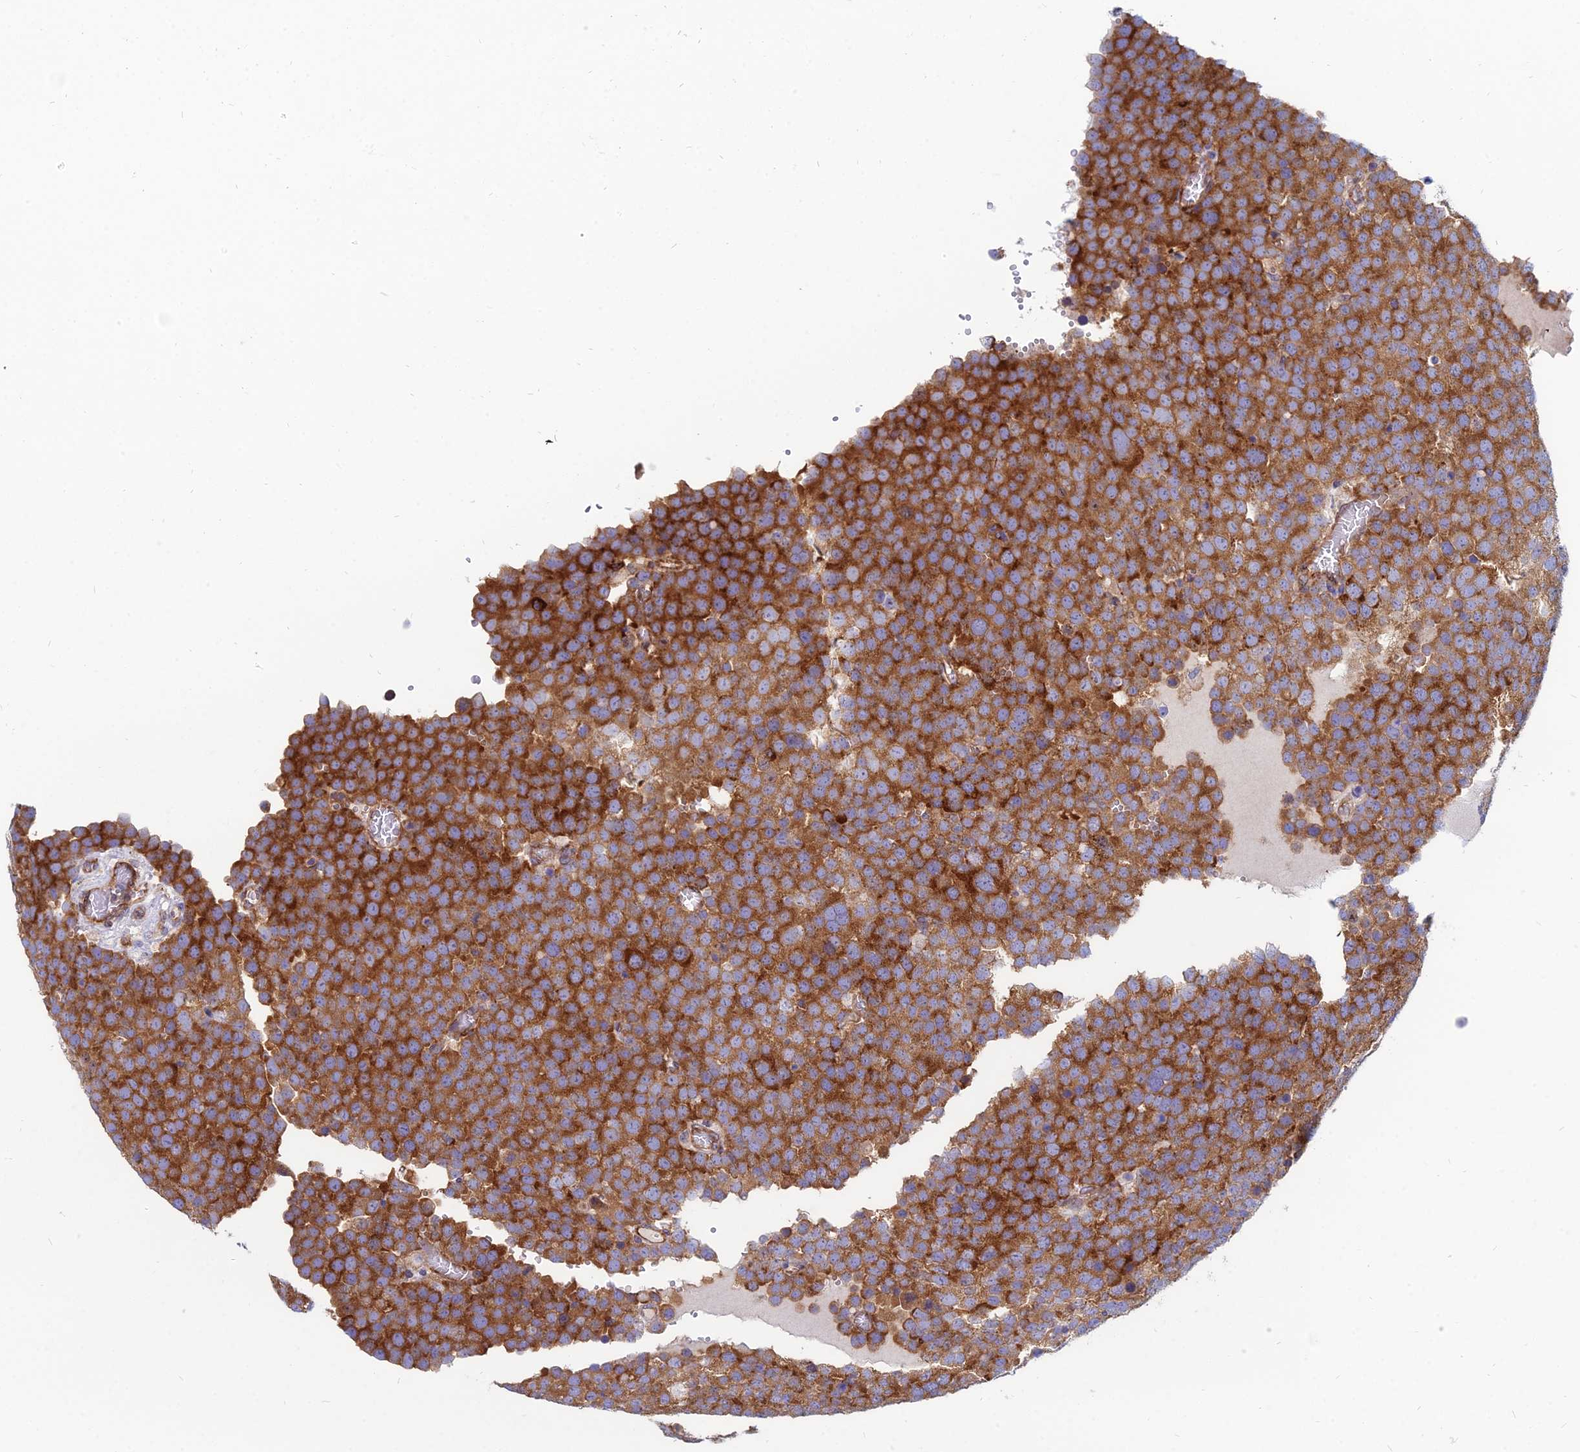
{"staining": {"intensity": "strong", "quantity": ">75%", "location": "cytoplasmic/membranous"}, "tissue": "testis cancer", "cell_type": "Tumor cells", "image_type": "cancer", "snomed": [{"axis": "morphology", "description": "Normal tissue, NOS"}, {"axis": "morphology", "description": "Seminoma, NOS"}, {"axis": "topography", "description": "Testis"}], "caption": "A micrograph of human testis cancer stained for a protein displays strong cytoplasmic/membranous brown staining in tumor cells.", "gene": "TXLNA", "patient": {"sex": "male", "age": 71}}